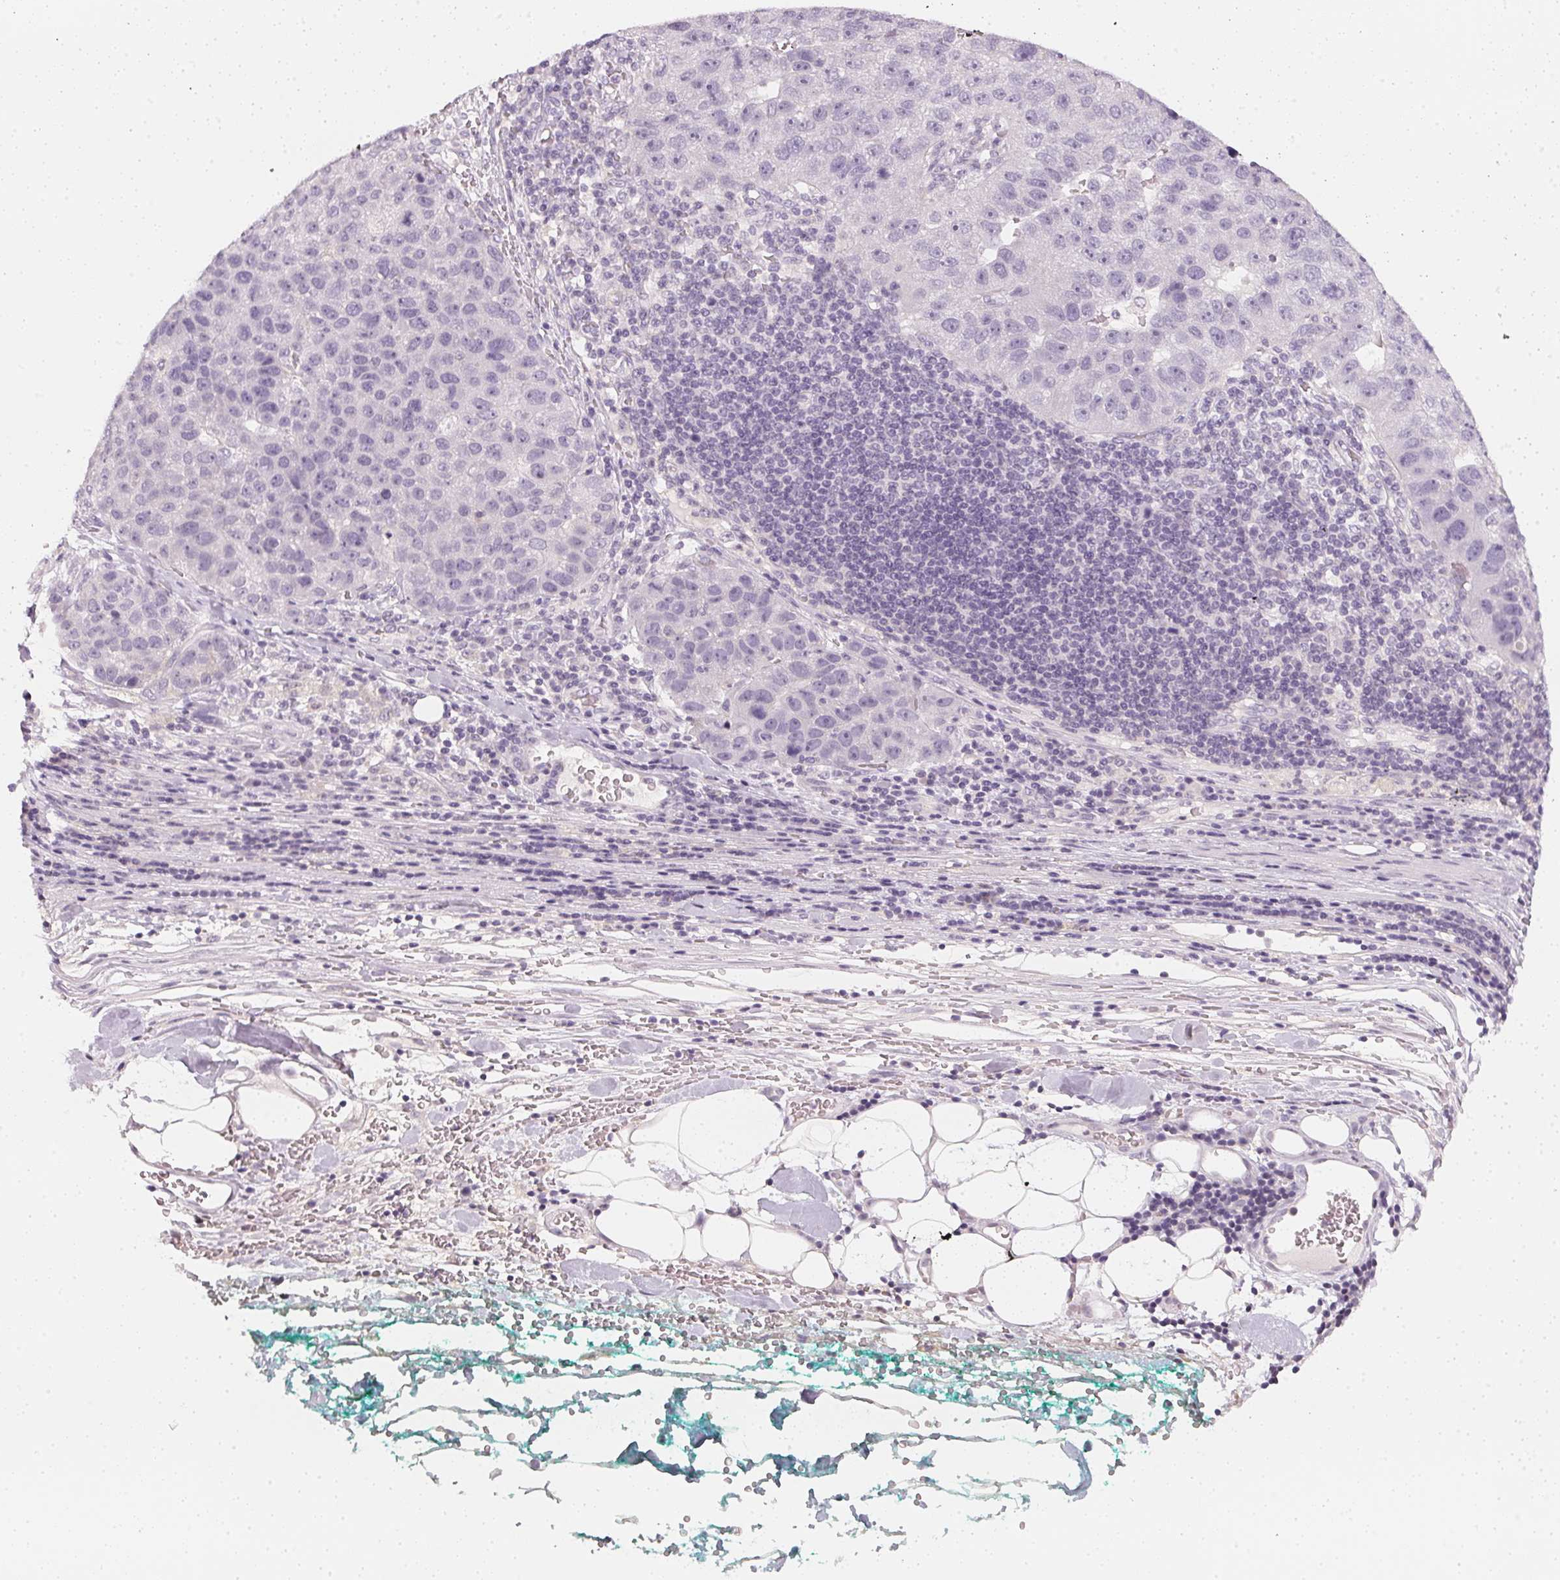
{"staining": {"intensity": "negative", "quantity": "none", "location": "none"}, "tissue": "pancreatic cancer", "cell_type": "Tumor cells", "image_type": "cancer", "snomed": [{"axis": "morphology", "description": "Adenocarcinoma, NOS"}, {"axis": "topography", "description": "Pancreas"}], "caption": "IHC of adenocarcinoma (pancreatic) displays no staining in tumor cells.", "gene": "CFAP276", "patient": {"sex": "female", "age": 61}}